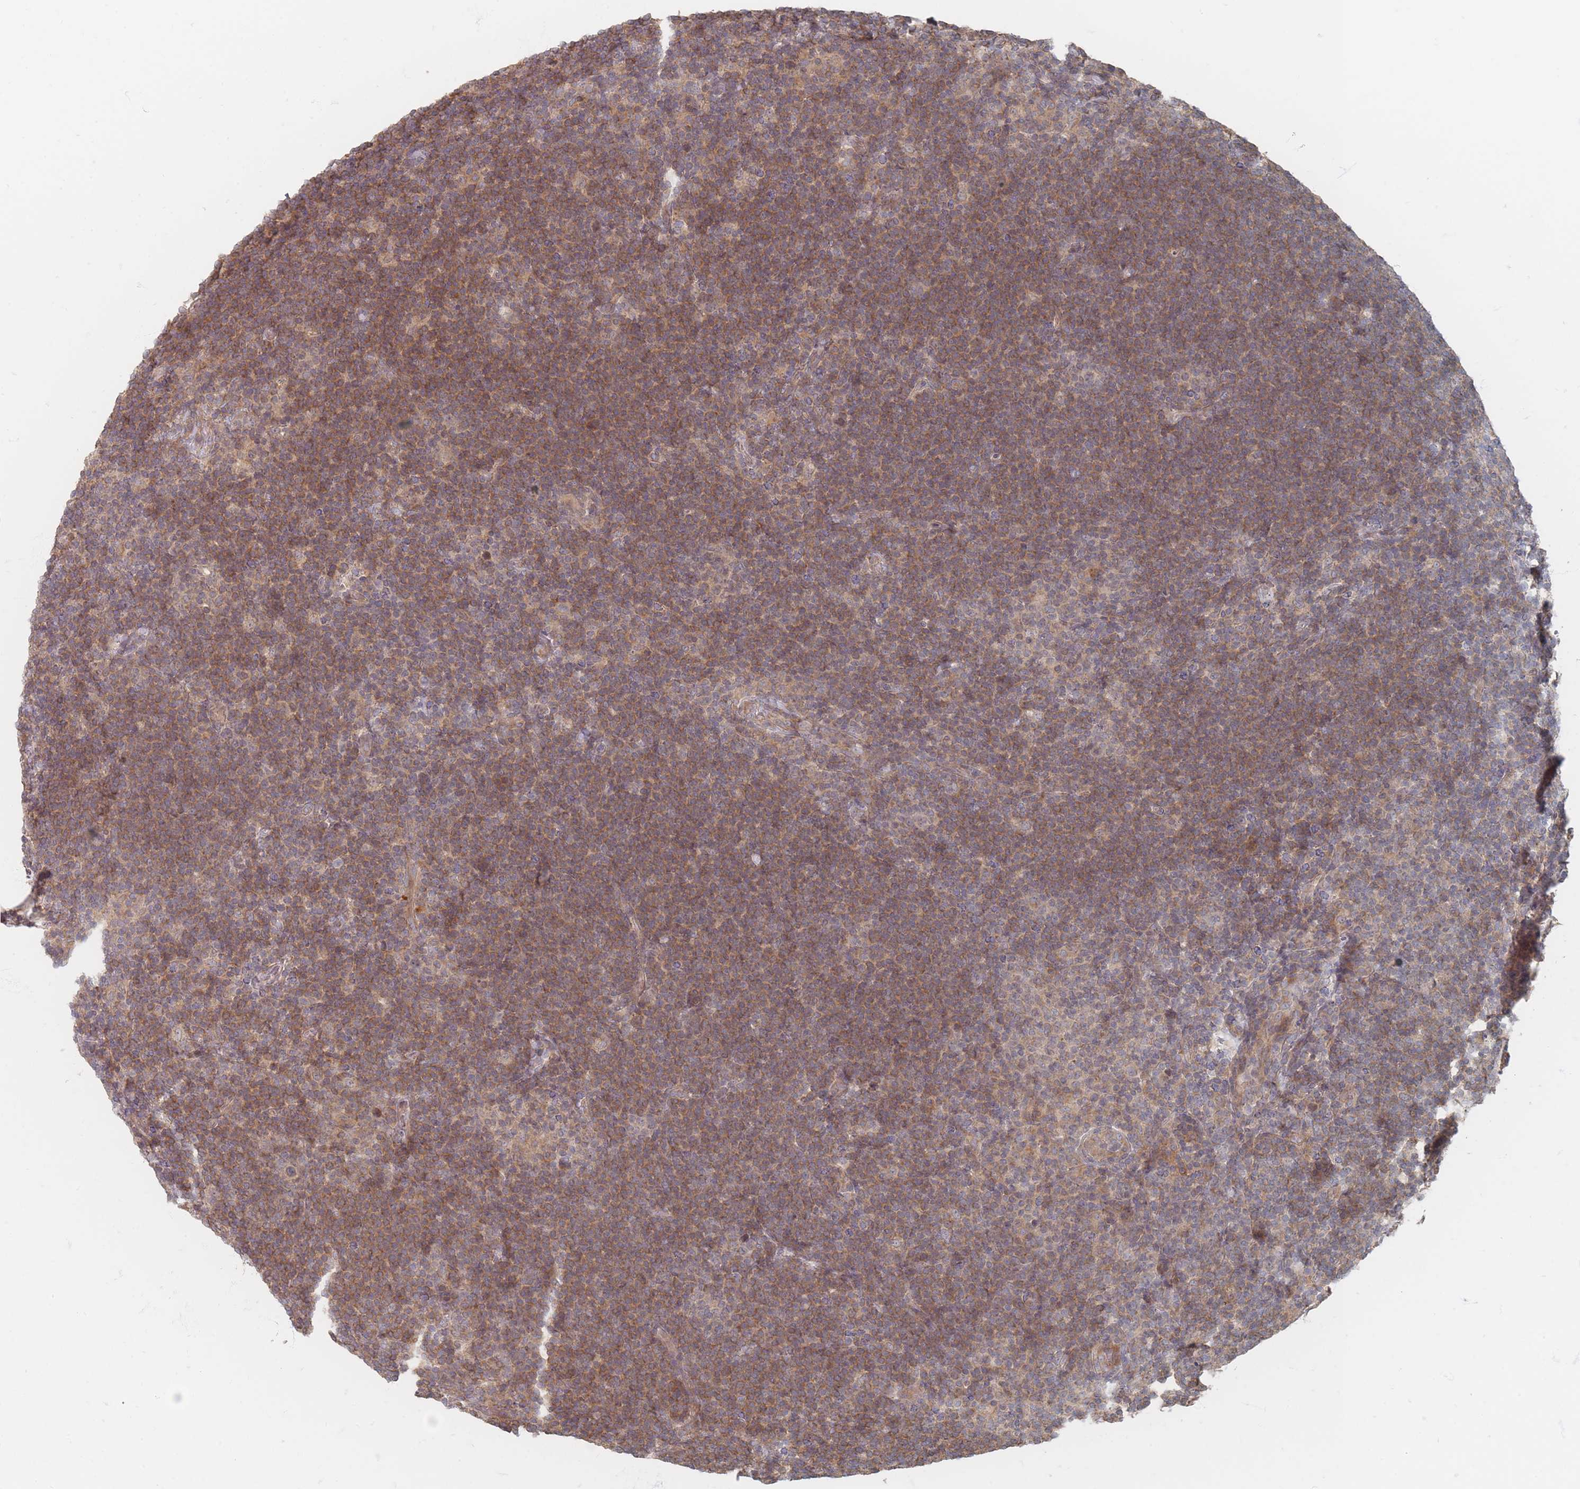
{"staining": {"intensity": "weak", "quantity": "25%-75%", "location": "cytoplasmic/membranous"}, "tissue": "lymphoma", "cell_type": "Tumor cells", "image_type": "cancer", "snomed": [{"axis": "morphology", "description": "Hodgkin's disease, NOS"}, {"axis": "topography", "description": "Lymph node"}], "caption": "Immunohistochemical staining of human Hodgkin's disease shows low levels of weak cytoplasmic/membranous expression in approximately 25%-75% of tumor cells. (IHC, brightfield microscopy, high magnification).", "gene": "GLE1", "patient": {"sex": "female", "age": 57}}